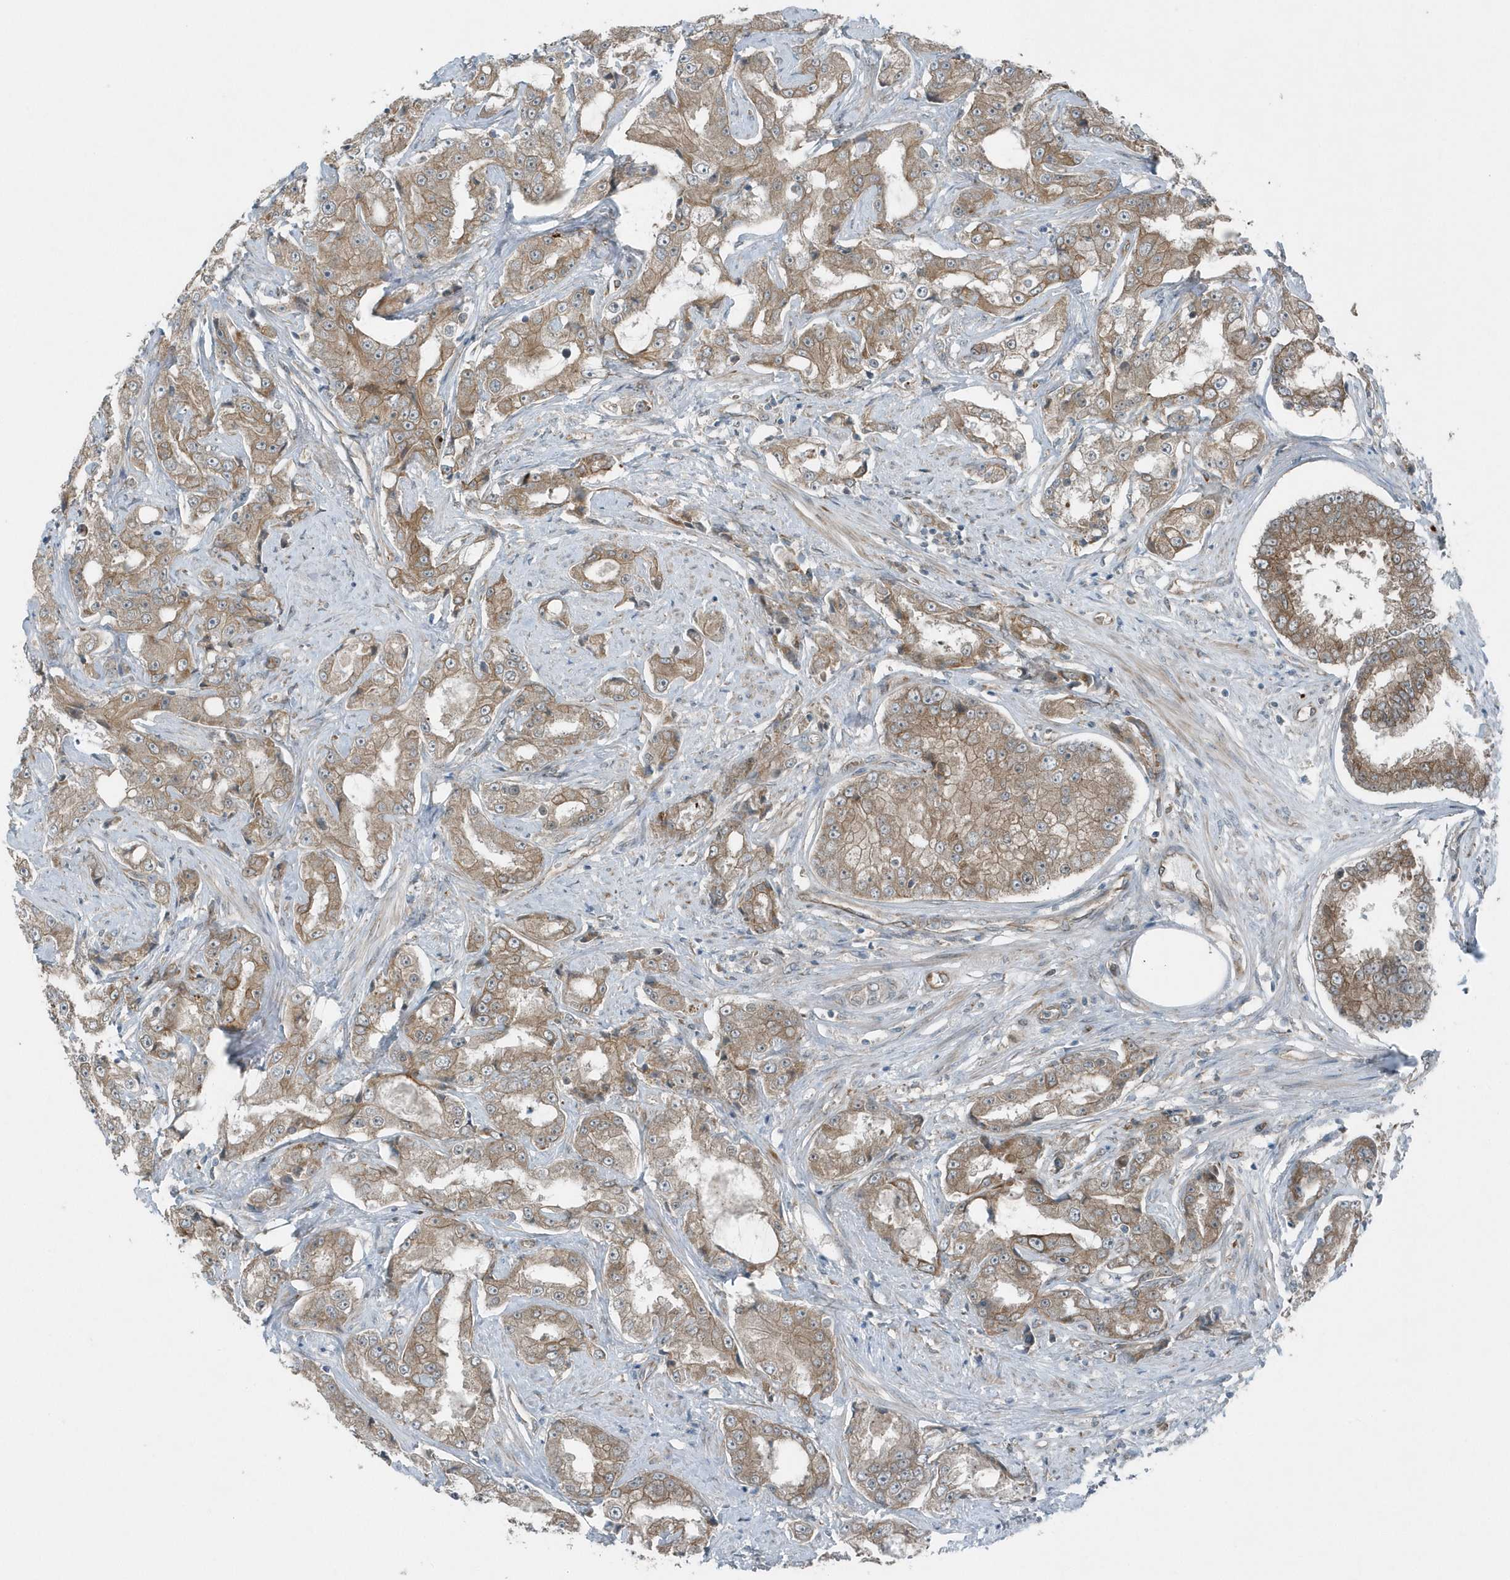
{"staining": {"intensity": "moderate", "quantity": ">75%", "location": "cytoplasmic/membranous"}, "tissue": "prostate cancer", "cell_type": "Tumor cells", "image_type": "cancer", "snomed": [{"axis": "morphology", "description": "Adenocarcinoma, High grade"}, {"axis": "topography", "description": "Prostate"}], "caption": "Immunohistochemical staining of human prostate high-grade adenocarcinoma shows medium levels of moderate cytoplasmic/membranous protein staining in approximately >75% of tumor cells.", "gene": "GCC2", "patient": {"sex": "male", "age": 73}}